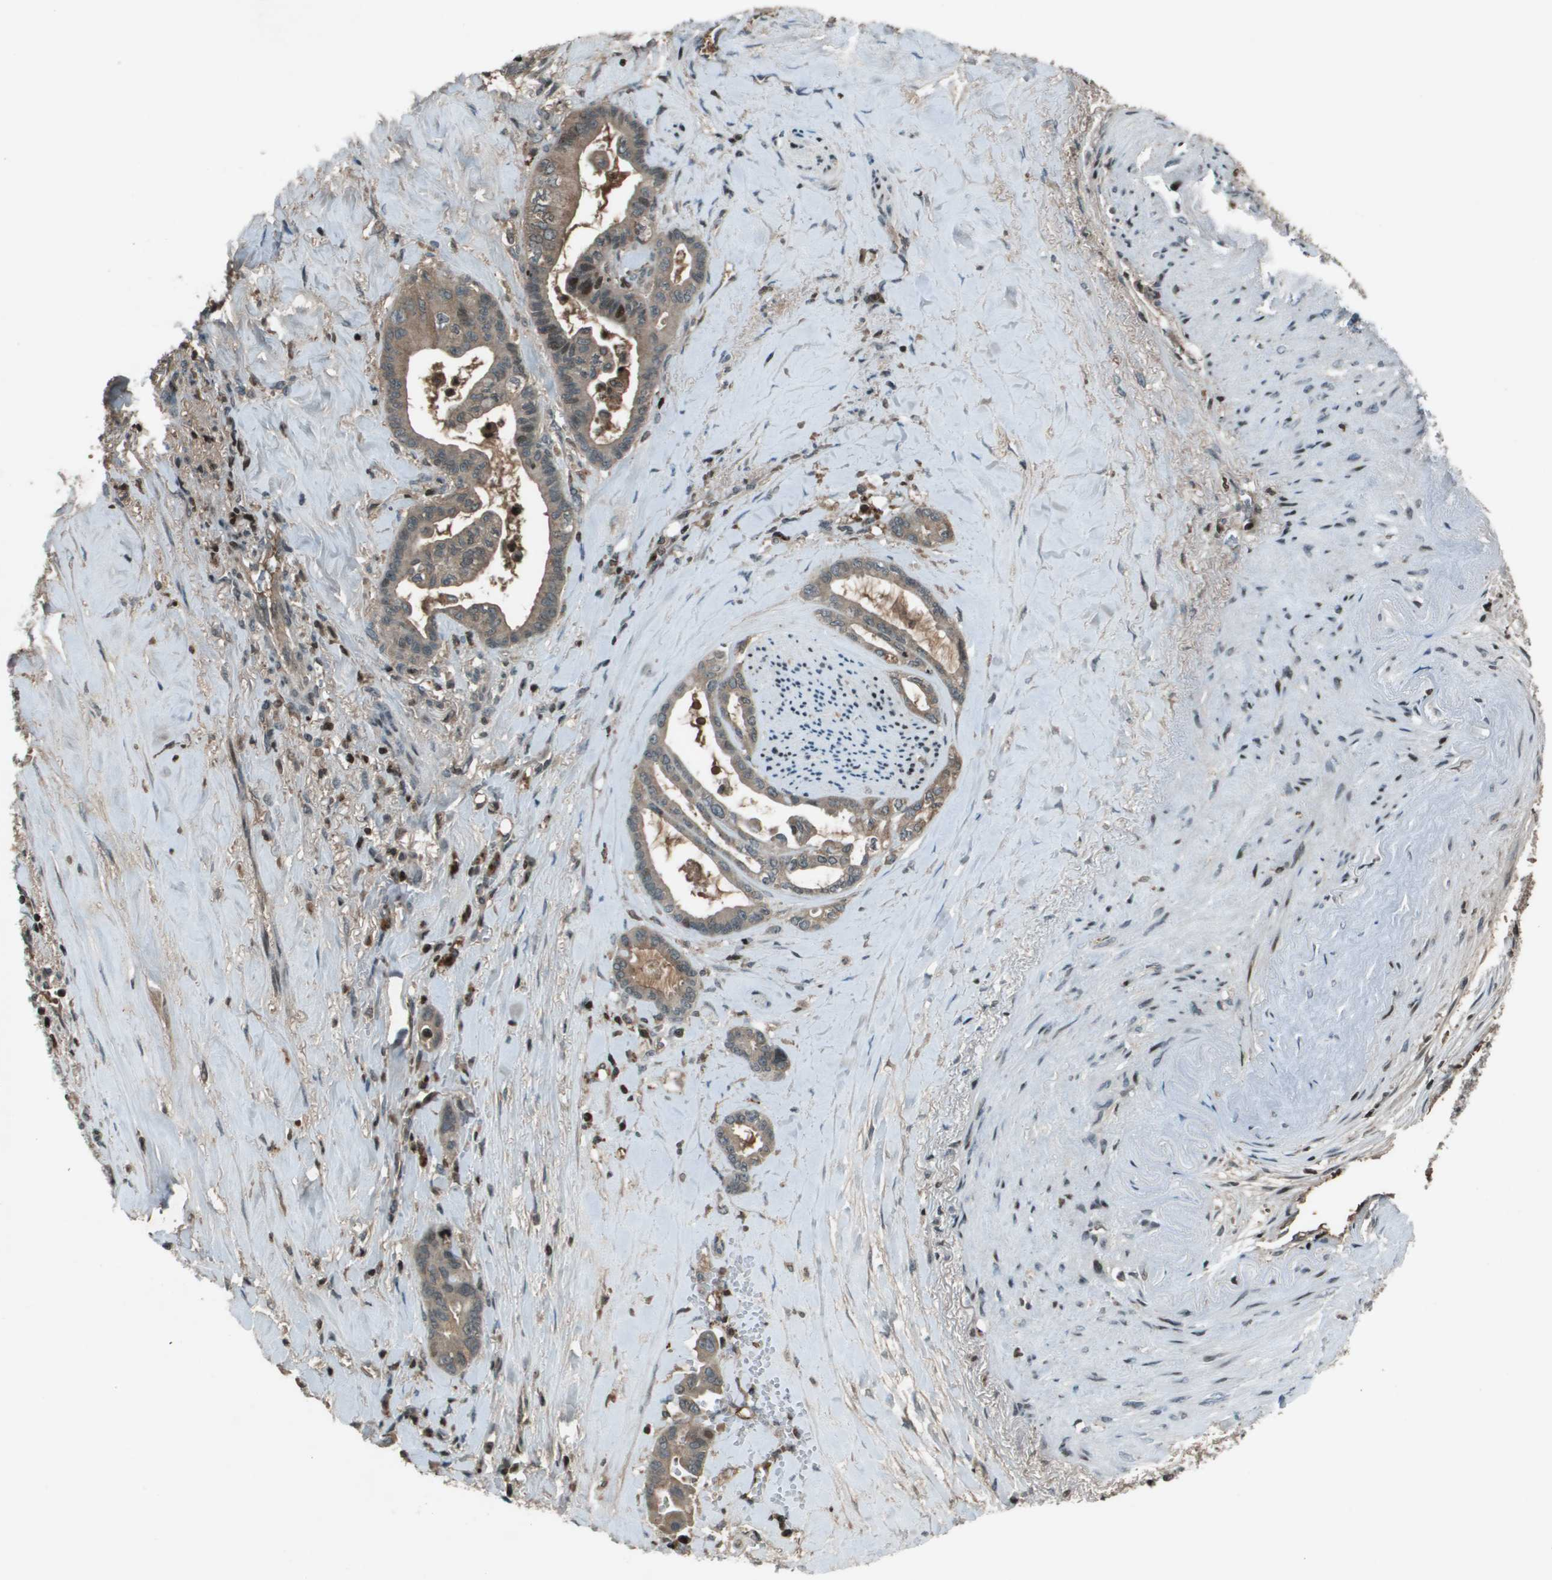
{"staining": {"intensity": "weak", "quantity": ">75%", "location": "cytoplasmic/membranous"}, "tissue": "pancreatic cancer", "cell_type": "Tumor cells", "image_type": "cancer", "snomed": [{"axis": "morphology", "description": "Adenocarcinoma, NOS"}, {"axis": "topography", "description": "Pancreas"}], "caption": "Approximately >75% of tumor cells in pancreatic cancer (adenocarcinoma) show weak cytoplasmic/membranous protein positivity as visualized by brown immunohistochemical staining.", "gene": "CXCL12", "patient": {"sex": "male", "age": 70}}